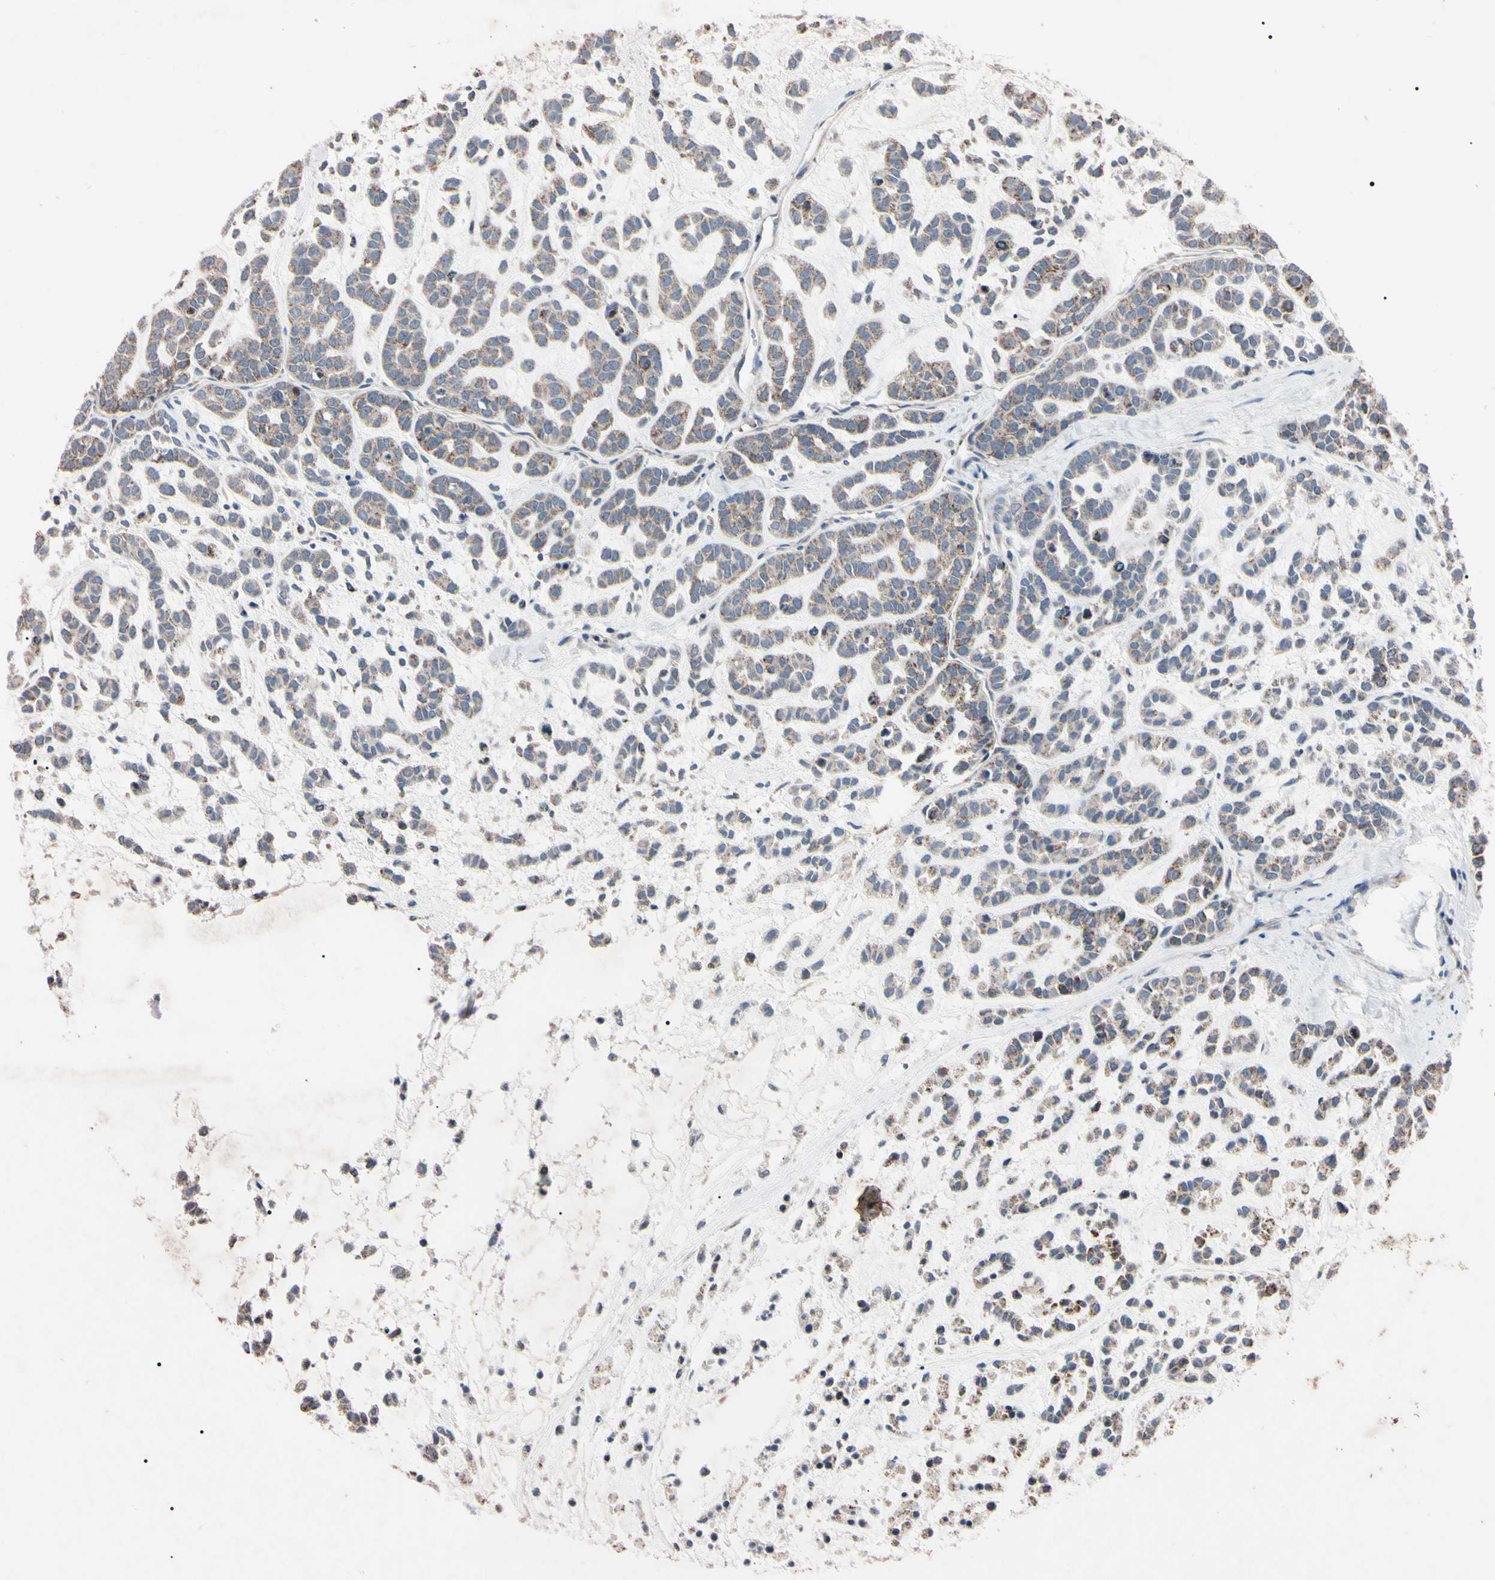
{"staining": {"intensity": "weak", "quantity": "25%-75%", "location": "cytoplasmic/membranous"}, "tissue": "head and neck cancer", "cell_type": "Tumor cells", "image_type": "cancer", "snomed": [{"axis": "morphology", "description": "Adenocarcinoma, NOS"}, {"axis": "morphology", "description": "Adenoma, NOS"}, {"axis": "topography", "description": "Head-Neck"}], "caption": "Approximately 25%-75% of tumor cells in head and neck adenocarcinoma exhibit weak cytoplasmic/membranous protein staining as visualized by brown immunohistochemical staining.", "gene": "TNFRSF1A", "patient": {"sex": "female", "age": 55}}